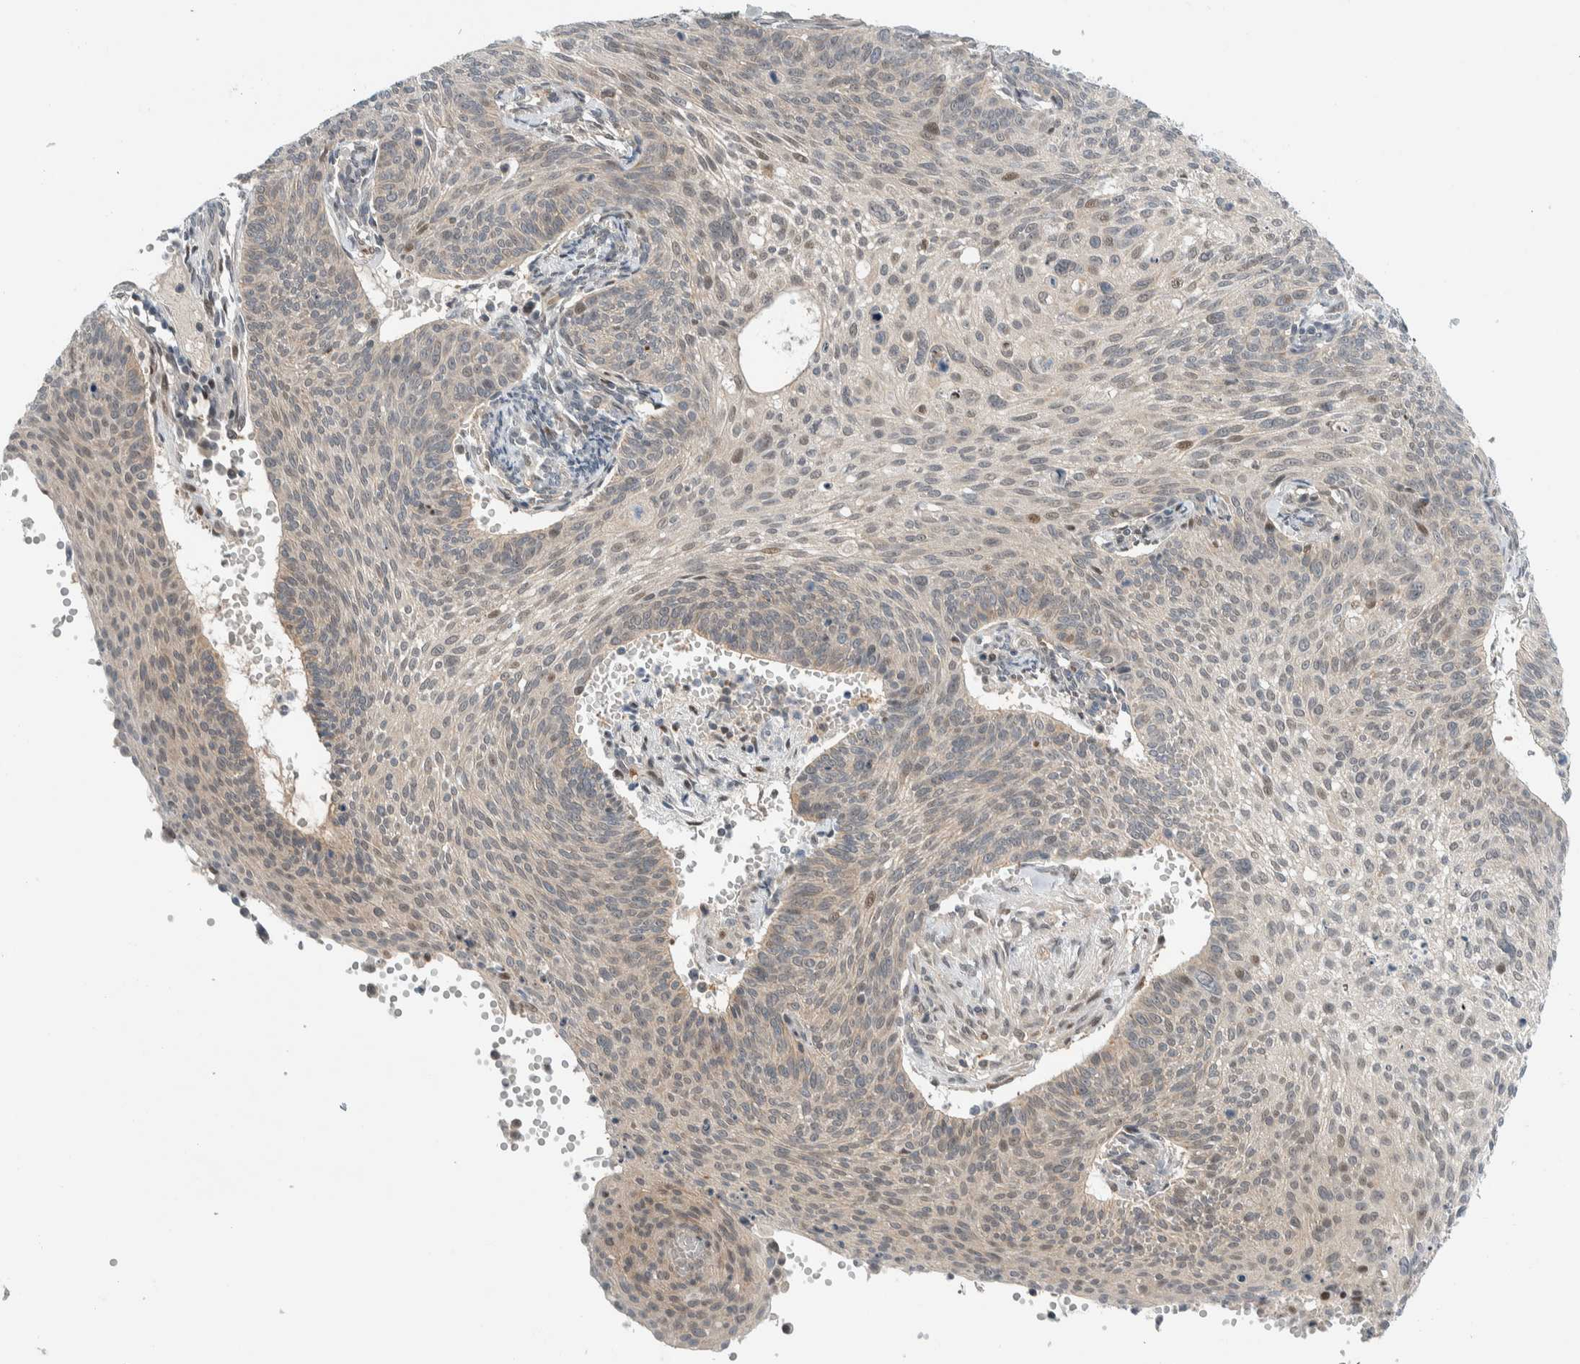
{"staining": {"intensity": "weak", "quantity": "<25%", "location": "nuclear"}, "tissue": "cervical cancer", "cell_type": "Tumor cells", "image_type": "cancer", "snomed": [{"axis": "morphology", "description": "Squamous cell carcinoma, NOS"}, {"axis": "topography", "description": "Cervix"}], "caption": "Tumor cells are negative for brown protein staining in cervical cancer (squamous cell carcinoma). The staining is performed using DAB brown chromogen with nuclei counter-stained in using hematoxylin.", "gene": "NCR3LG1", "patient": {"sex": "female", "age": 70}}